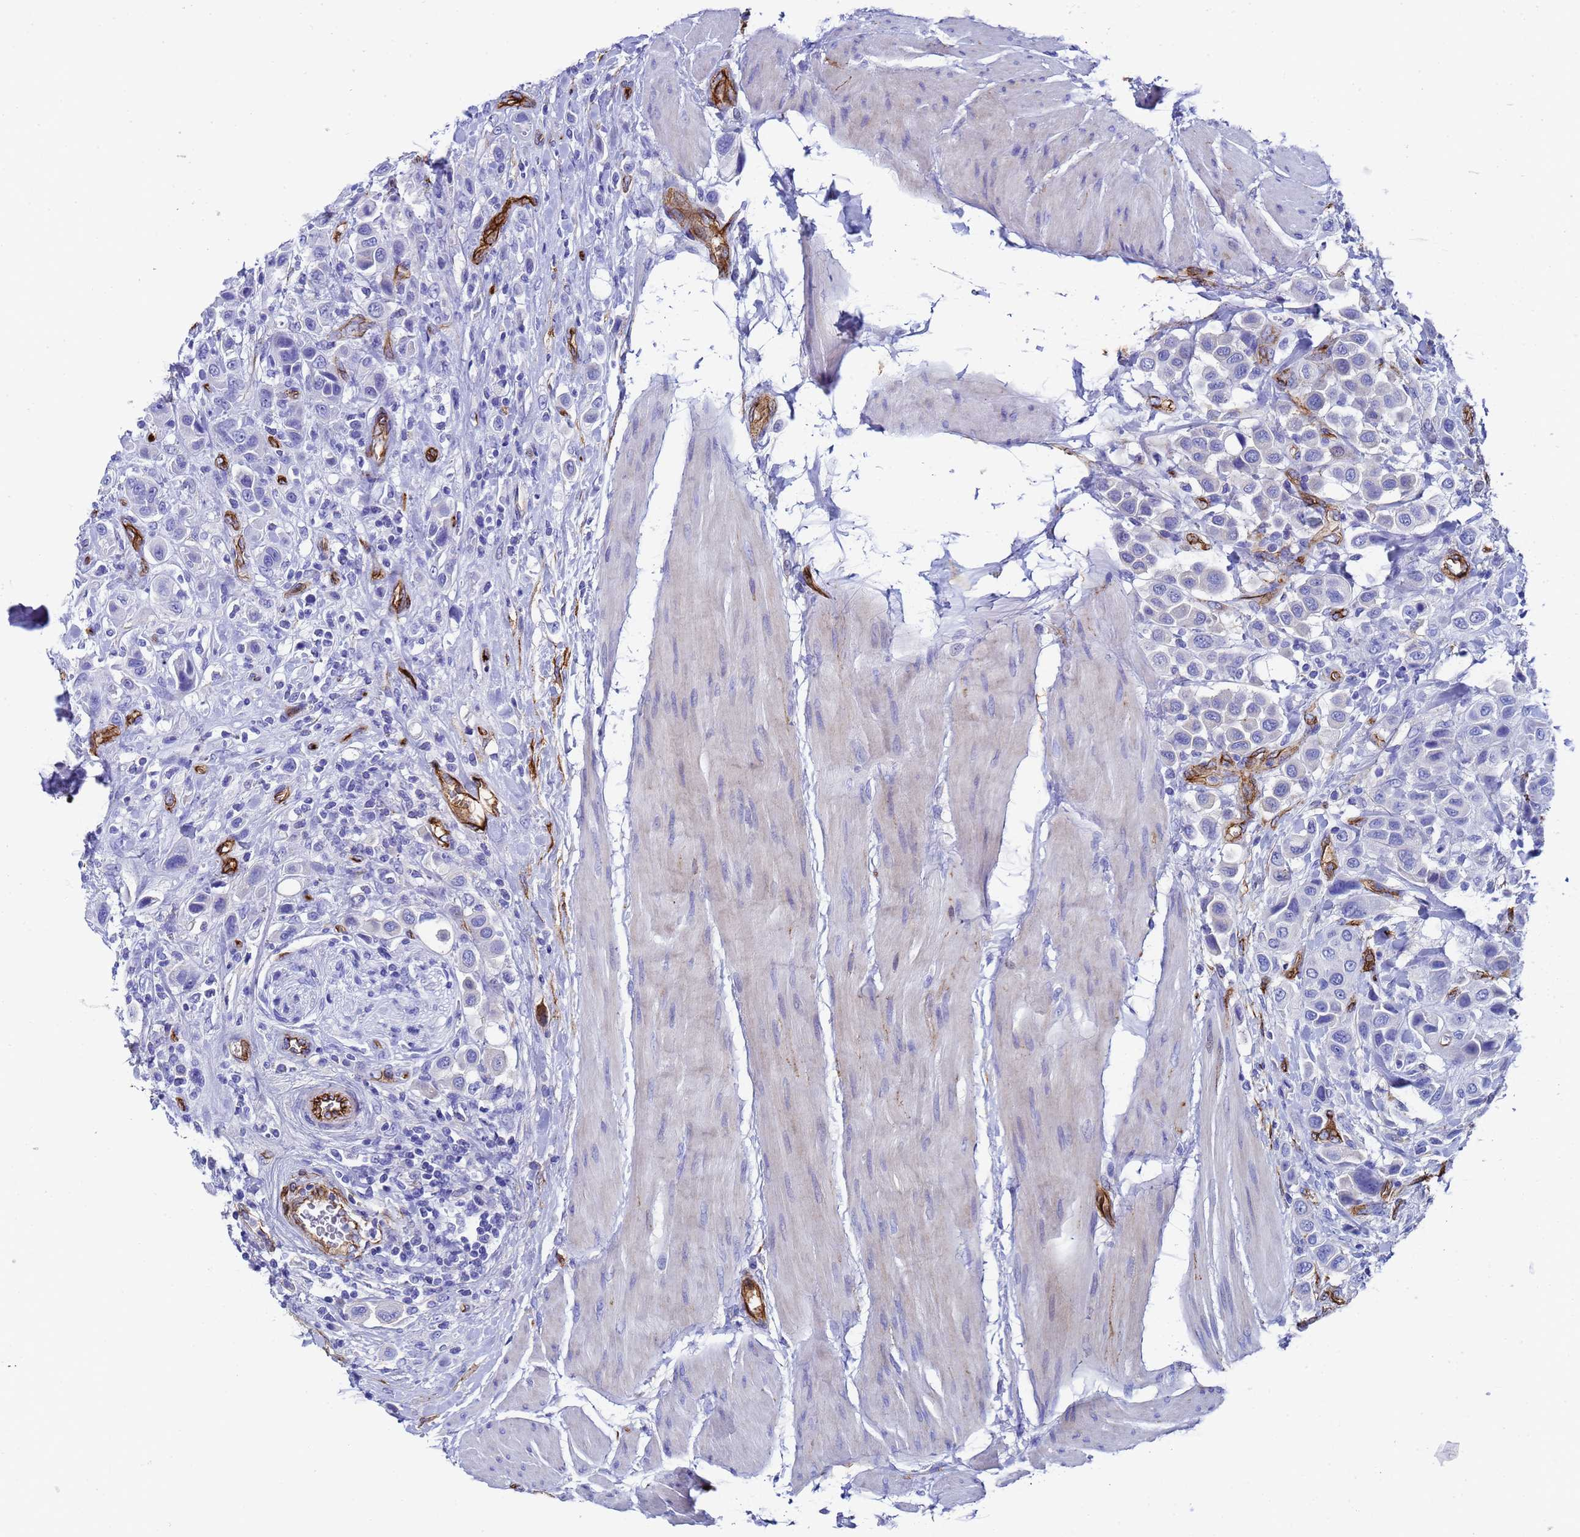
{"staining": {"intensity": "negative", "quantity": "none", "location": "none"}, "tissue": "urothelial cancer", "cell_type": "Tumor cells", "image_type": "cancer", "snomed": [{"axis": "morphology", "description": "Urothelial carcinoma, High grade"}, {"axis": "topography", "description": "Urinary bladder"}], "caption": "High-grade urothelial carcinoma stained for a protein using immunohistochemistry shows no positivity tumor cells.", "gene": "ADIPOQ", "patient": {"sex": "male", "age": 50}}